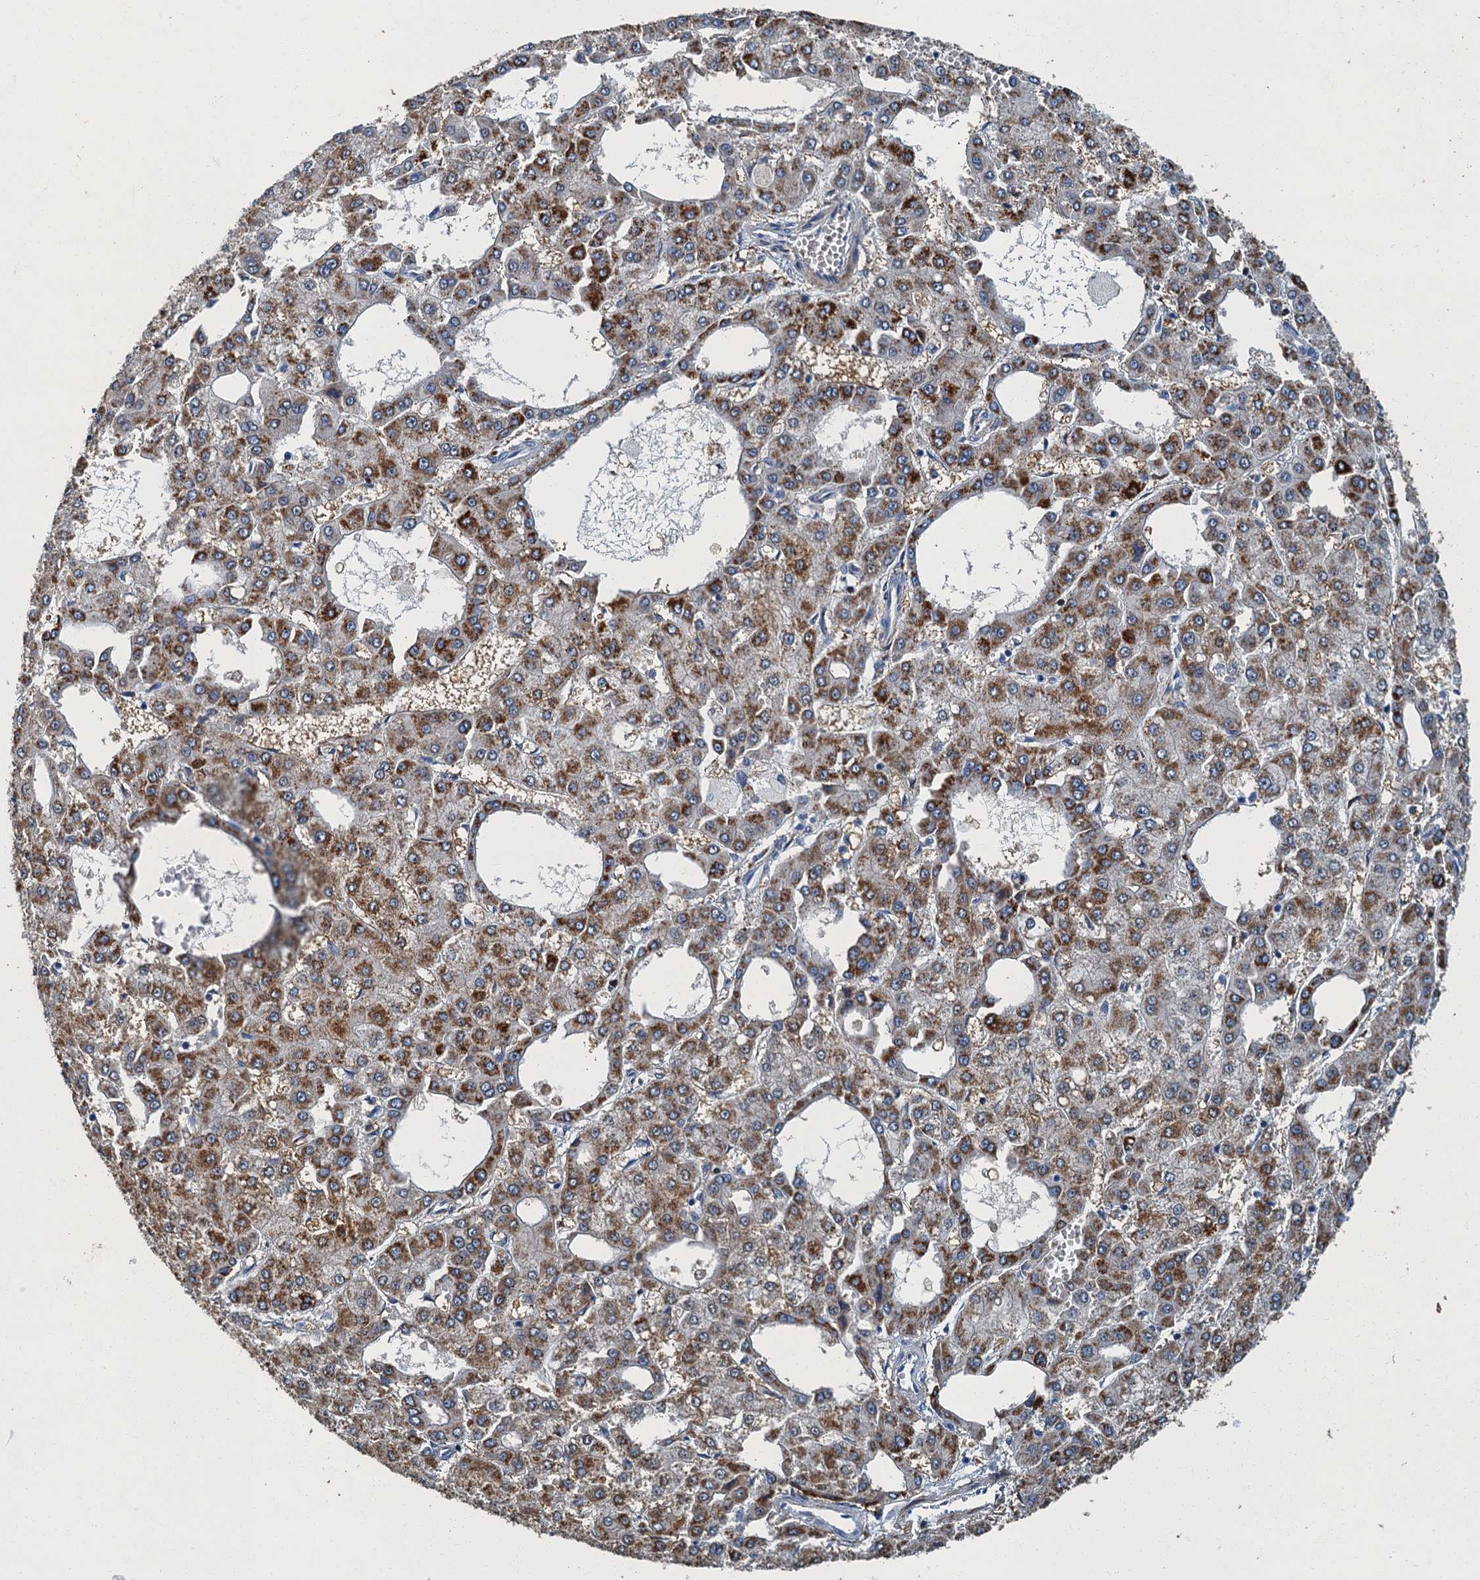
{"staining": {"intensity": "moderate", "quantity": "25%-75%", "location": "cytoplasmic/membranous"}, "tissue": "liver cancer", "cell_type": "Tumor cells", "image_type": "cancer", "snomed": [{"axis": "morphology", "description": "Carcinoma, Hepatocellular, NOS"}, {"axis": "topography", "description": "Liver"}], "caption": "Immunohistochemistry (DAB) staining of human hepatocellular carcinoma (liver) demonstrates moderate cytoplasmic/membranous protein positivity in about 25%-75% of tumor cells.", "gene": "GADL1", "patient": {"sex": "male", "age": 47}}